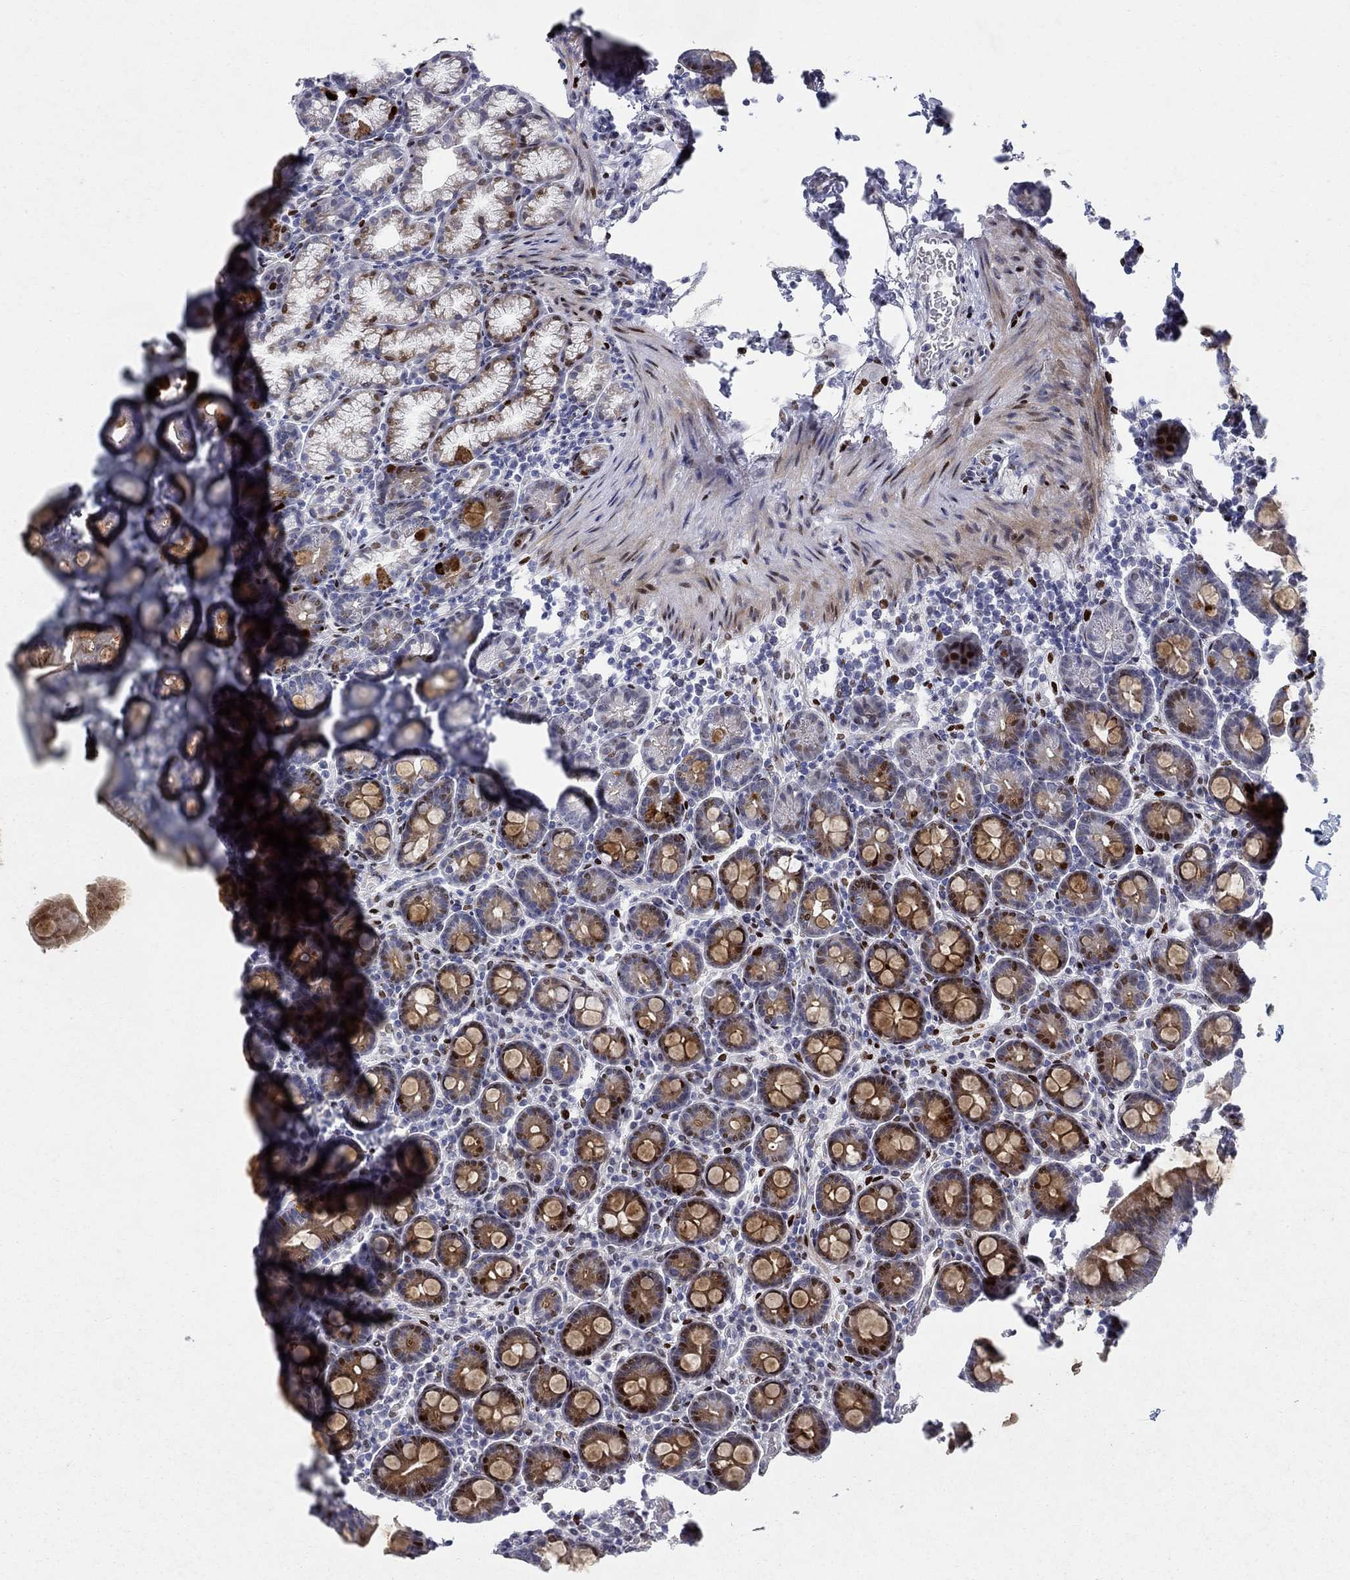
{"staining": {"intensity": "strong", "quantity": "<25%", "location": "nuclear"}, "tissue": "duodenum", "cell_type": "Glandular cells", "image_type": "normal", "snomed": [{"axis": "morphology", "description": "Normal tissue, NOS"}, {"axis": "topography", "description": "Duodenum"}], "caption": "Duodenum stained for a protein (brown) shows strong nuclear positive positivity in approximately <25% of glandular cells.", "gene": "RAPGEF5", "patient": {"sex": "male", "age": 59}}